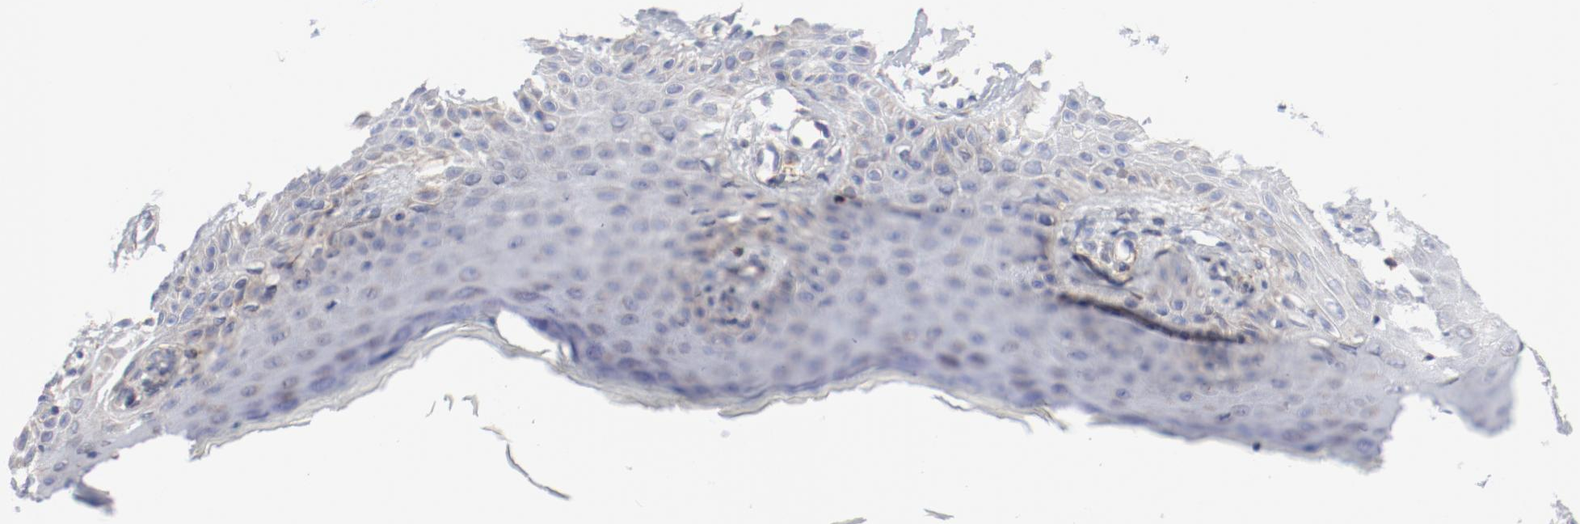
{"staining": {"intensity": "weak", "quantity": "<25%", "location": "cytoplasmic/membranous"}, "tissue": "skin cancer", "cell_type": "Tumor cells", "image_type": "cancer", "snomed": [{"axis": "morphology", "description": "Squamous cell carcinoma, NOS"}, {"axis": "topography", "description": "Skin"}], "caption": "Immunohistochemistry (IHC) of skin squamous cell carcinoma exhibits no expression in tumor cells. Nuclei are stained in blue.", "gene": "BAD", "patient": {"sex": "female", "age": 40}}